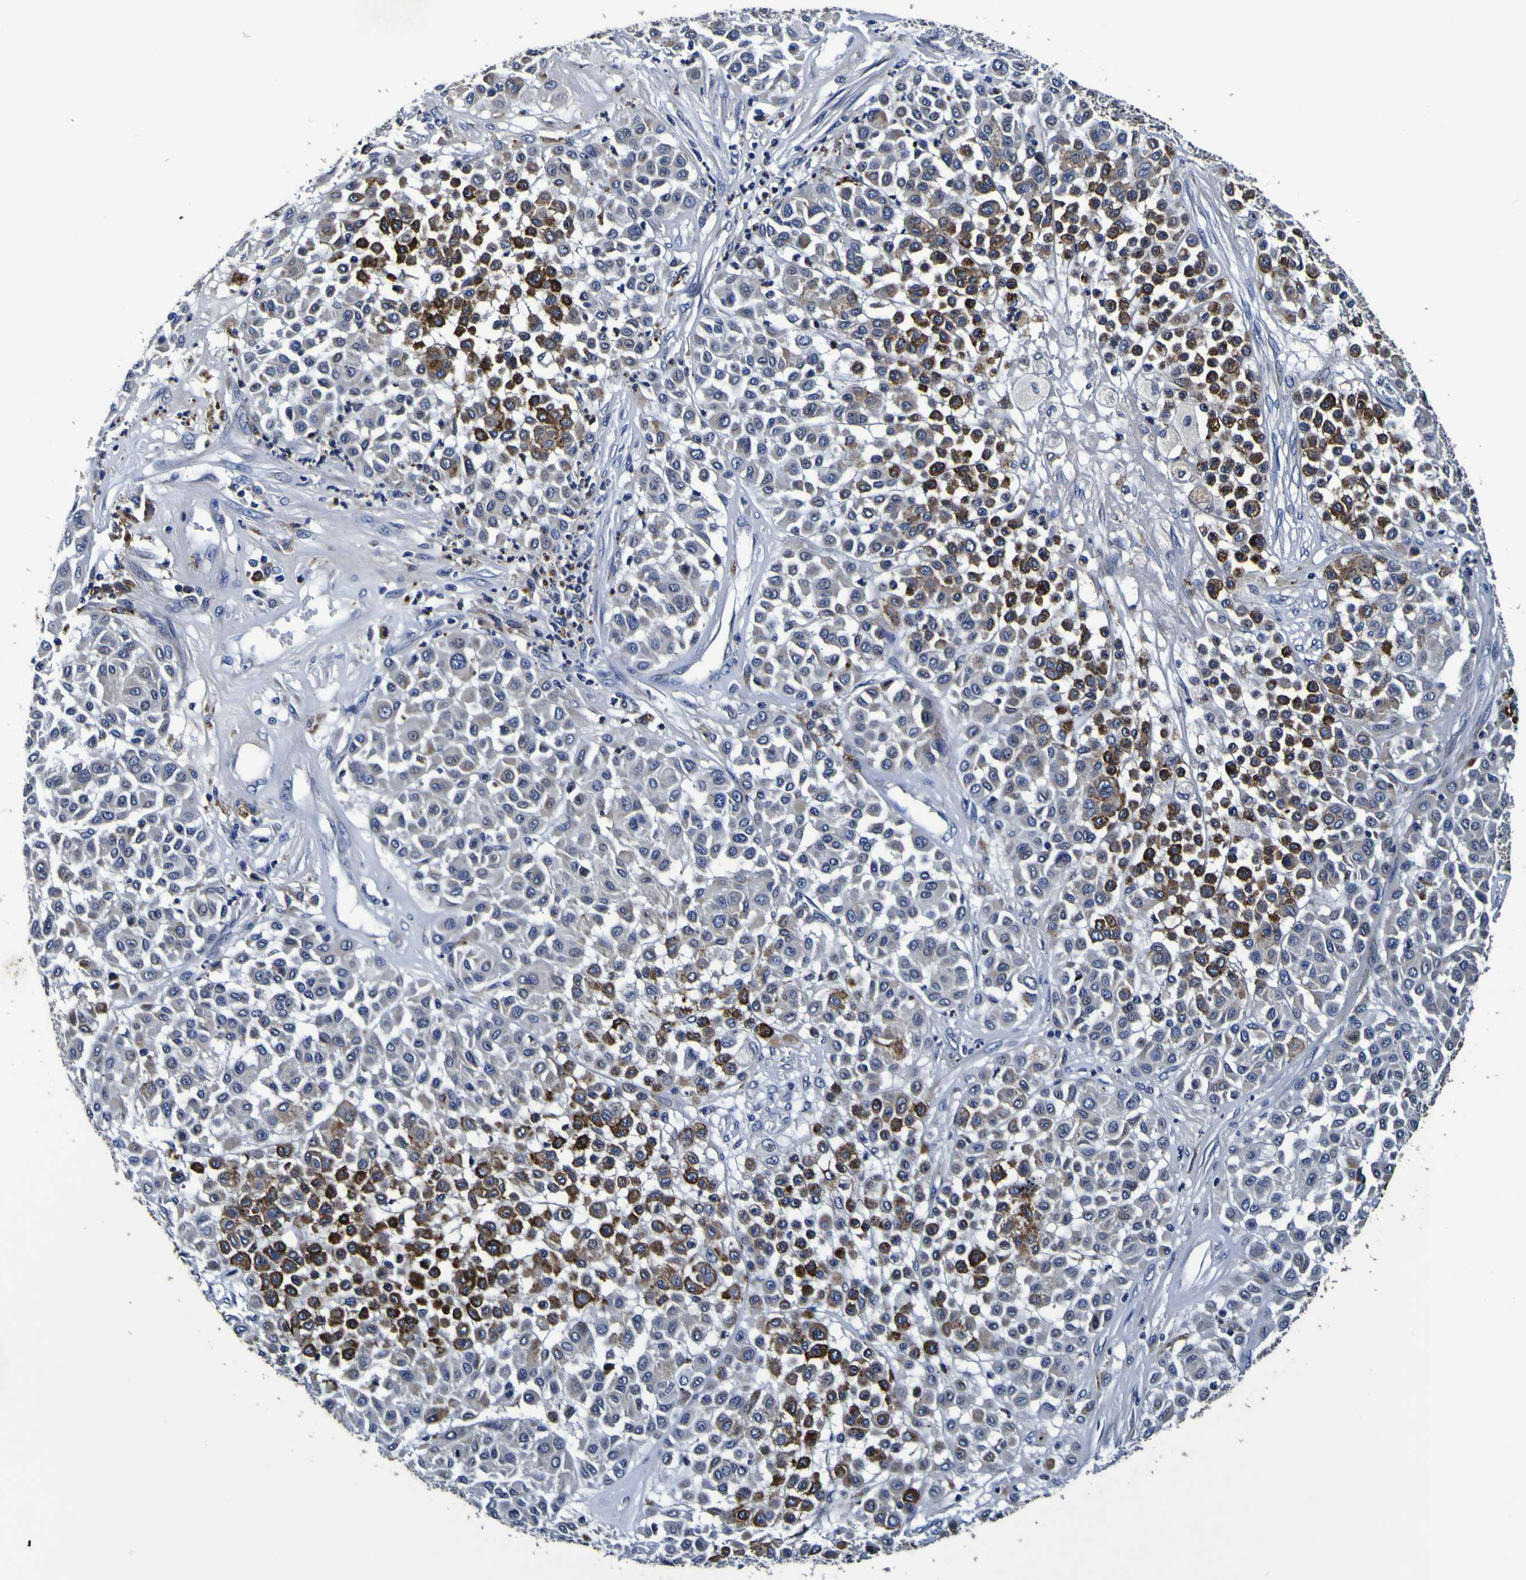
{"staining": {"intensity": "strong", "quantity": "25%-75%", "location": "cytoplasmic/membranous"}, "tissue": "melanoma", "cell_type": "Tumor cells", "image_type": "cancer", "snomed": [{"axis": "morphology", "description": "Malignant melanoma, Metastatic site"}, {"axis": "topography", "description": "Soft tissue"}], "caption": "An image of malignant melanoma (metastatic site) stained for a protein reveals strong cytoplasmic/membranous brown staining in tumor cells.", "gene": "PANK4", "patient": {"sex": "male", "age": 41}}